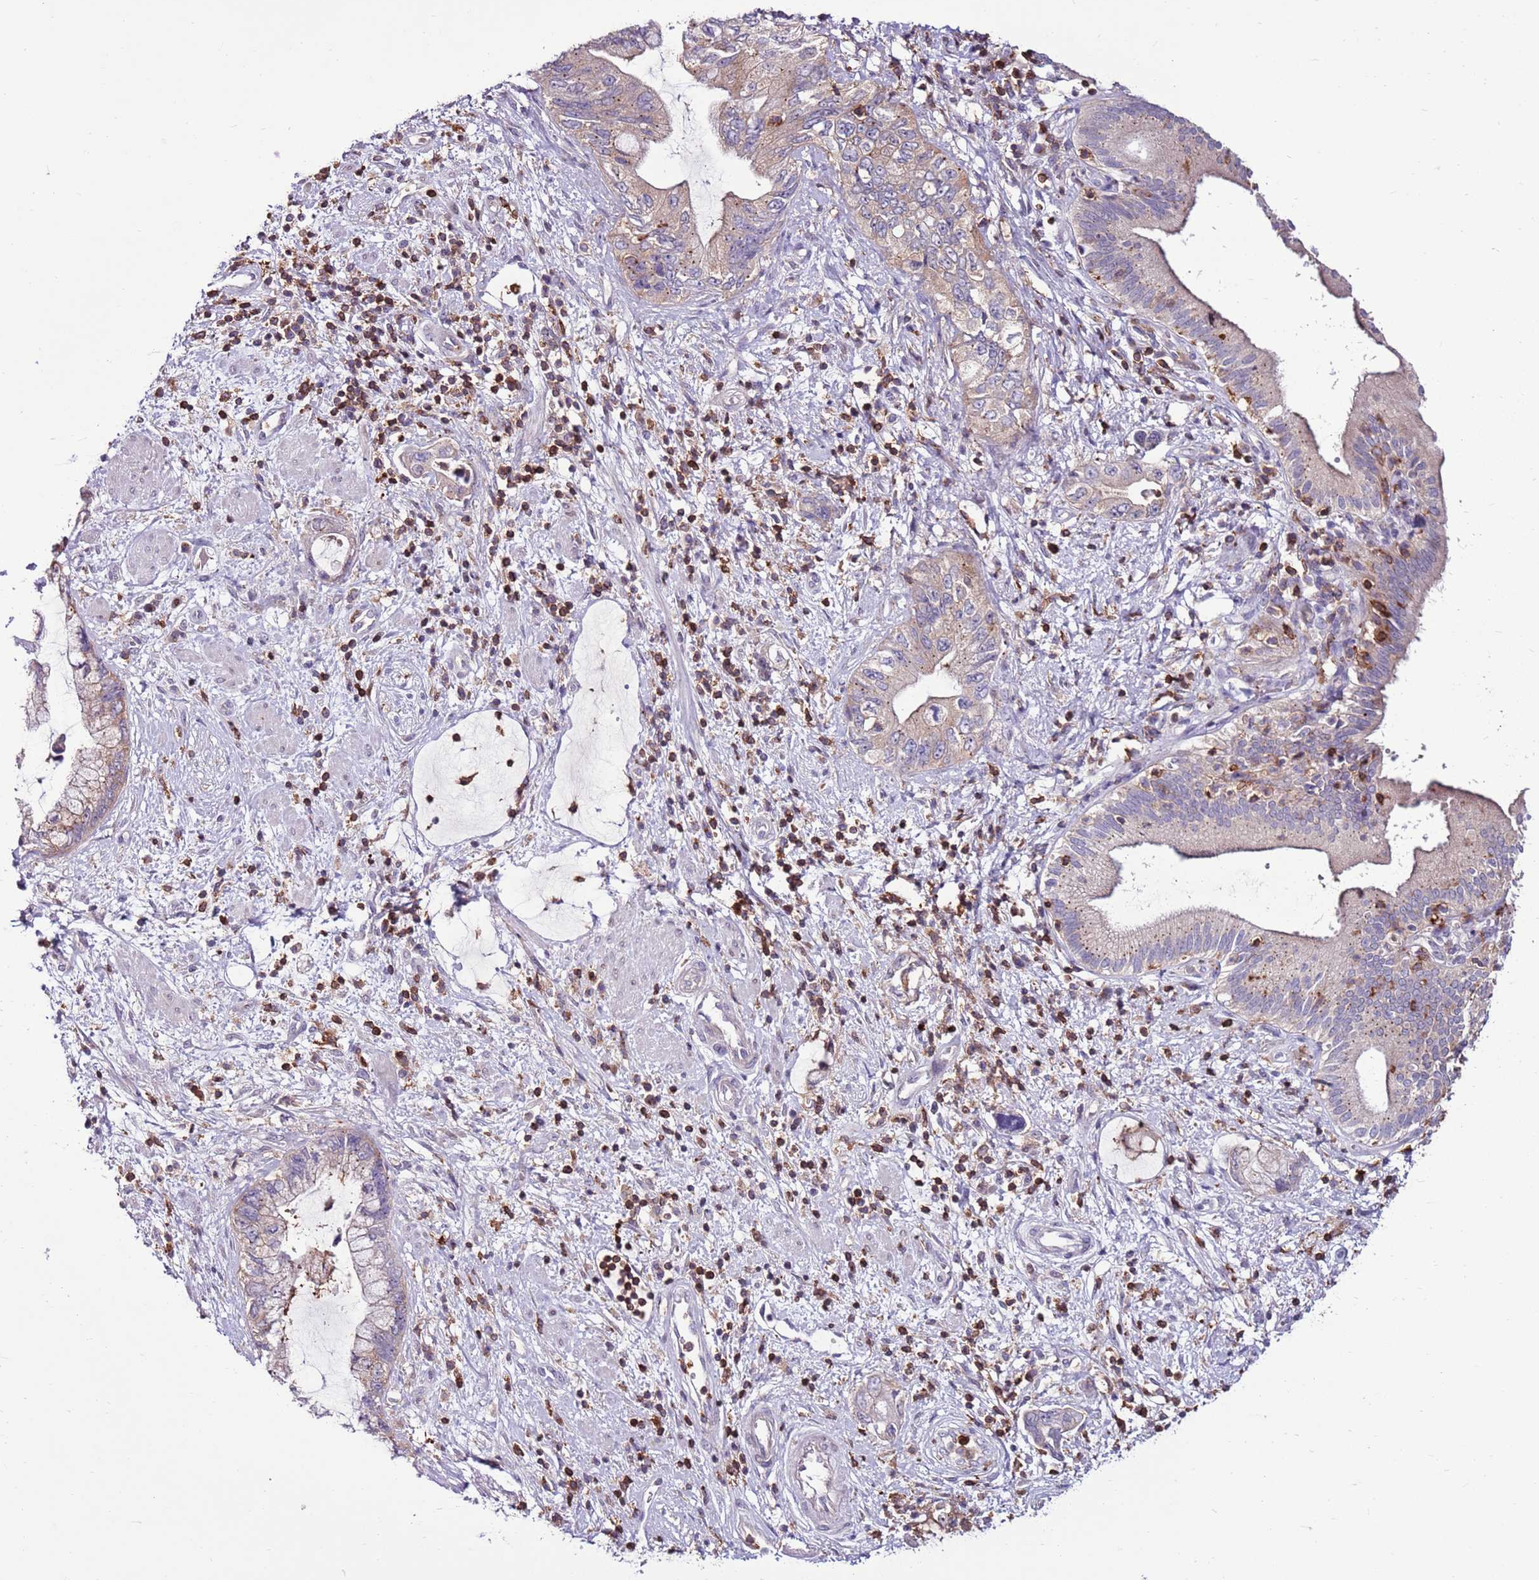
{"staining": {"intensity": "weak", "quantity": "25%-75%", "location": "cytoplasmic/membranous"}, "tissue": "pancreatic cancer", "cell_type": "Tumor cells", "image_type": "cancer", "snomed": [{"axis": "morphology", "description": "Adenocarcinoma, NOS"}, {"axis": "topography", "description": "Pancreas"}], "caption": "Brown immunohistochemical staining in pancreatic adenocarcinoma demonstrates weak cytoplasmic/membranous expression in approximately 25%-75% of tumor cells.", "gene": "ZSWIM1", "patient": {"sex": "female", "age": 73}}